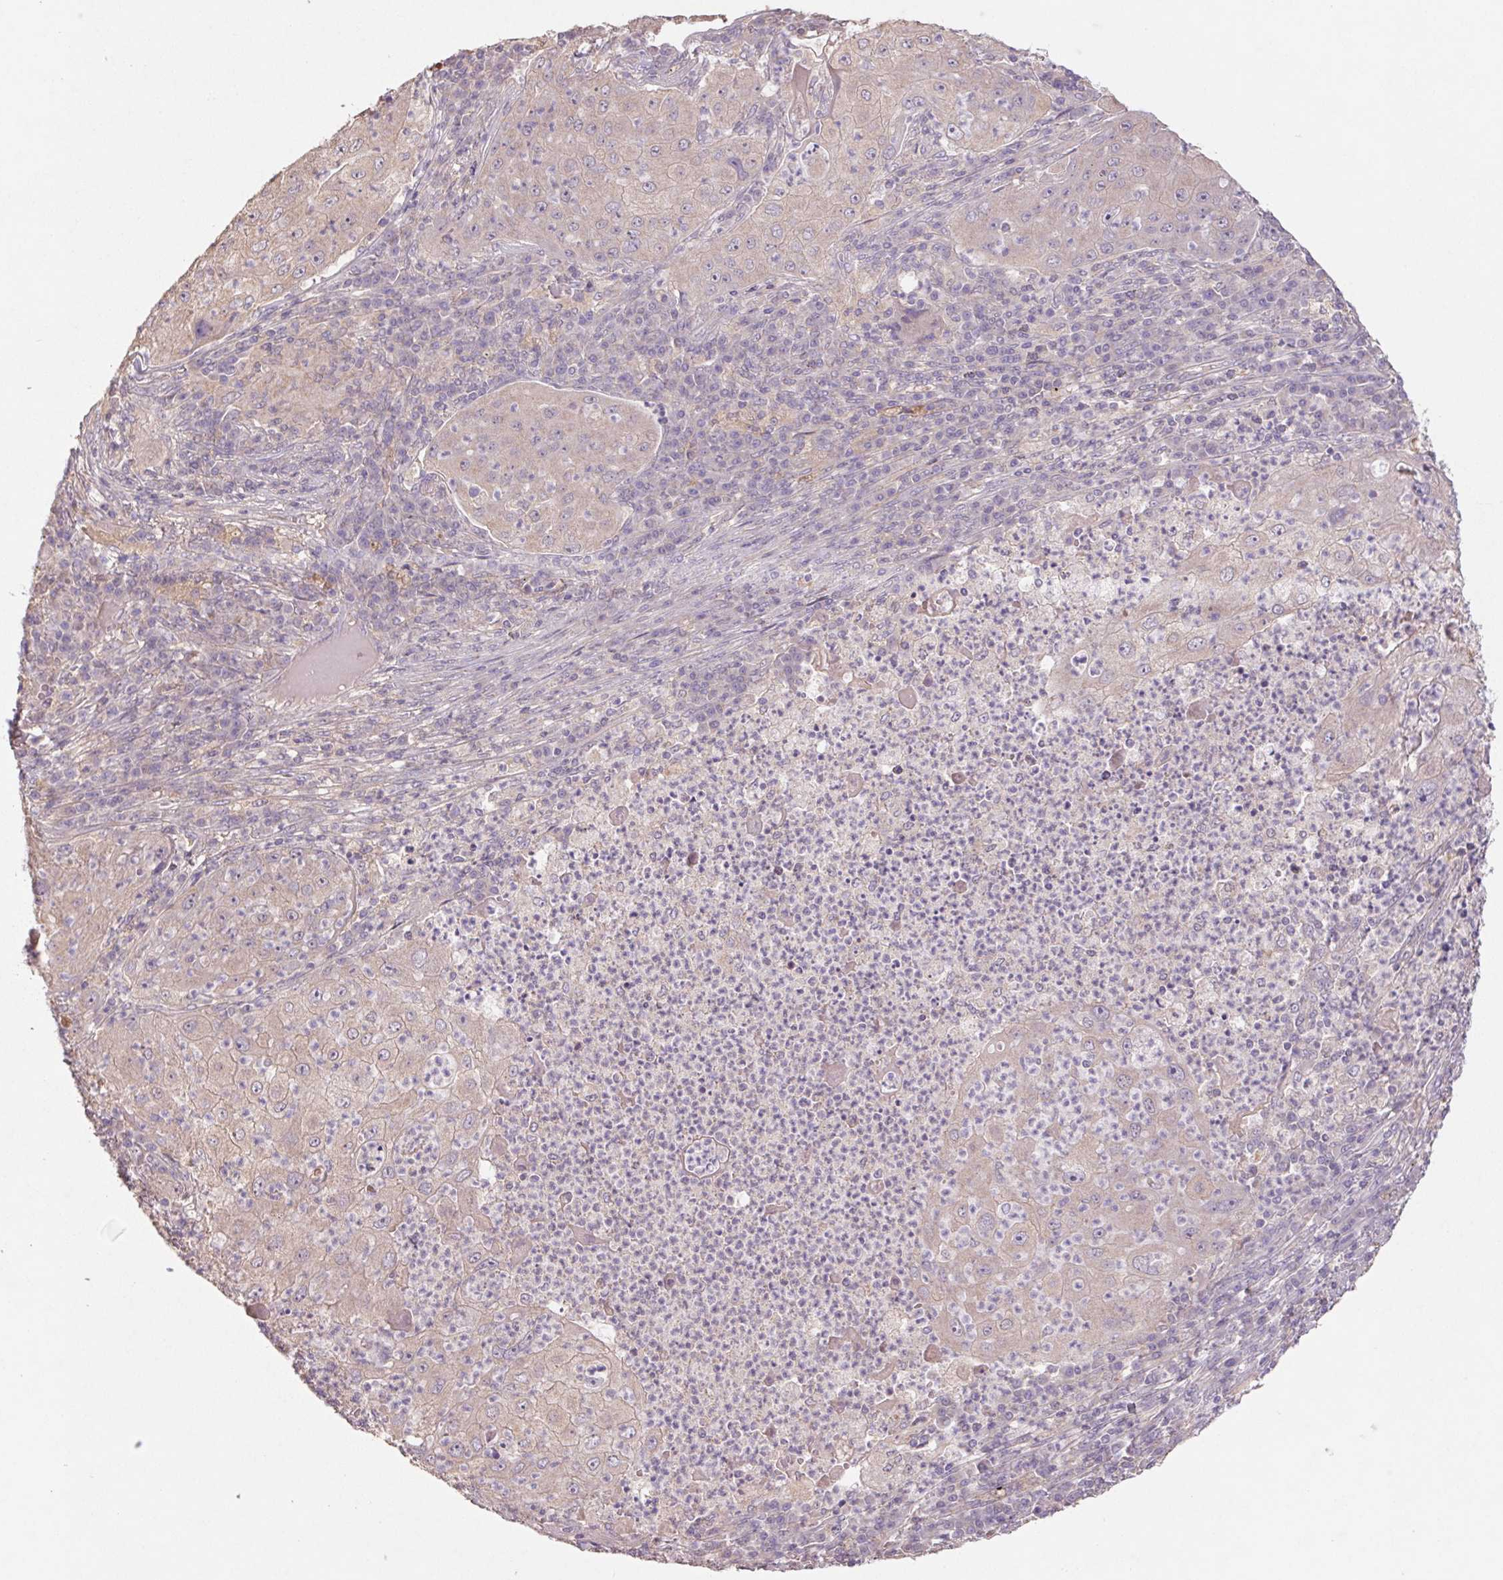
{"staining": {"intensity": "weak", "quantity": ">75%", "location": "cytoplasmic/membranous"}, "tissue": "lung cancer", "cell_type": "Tumor cells", "image_type": "cancer", "snomed": [{"axis": "morphology", "description": "Squamous cell carcinoma, NOS"}, {"axis": "topography", "description": "Lung"}], "caption": "This is a photomicrograph of IHC staining of lung cancer, which shows weak expression in the cytoplasmic/membranous of tumor cells.", "gene": "GRM2", "patient": {"sex": "female", "age": 59}}